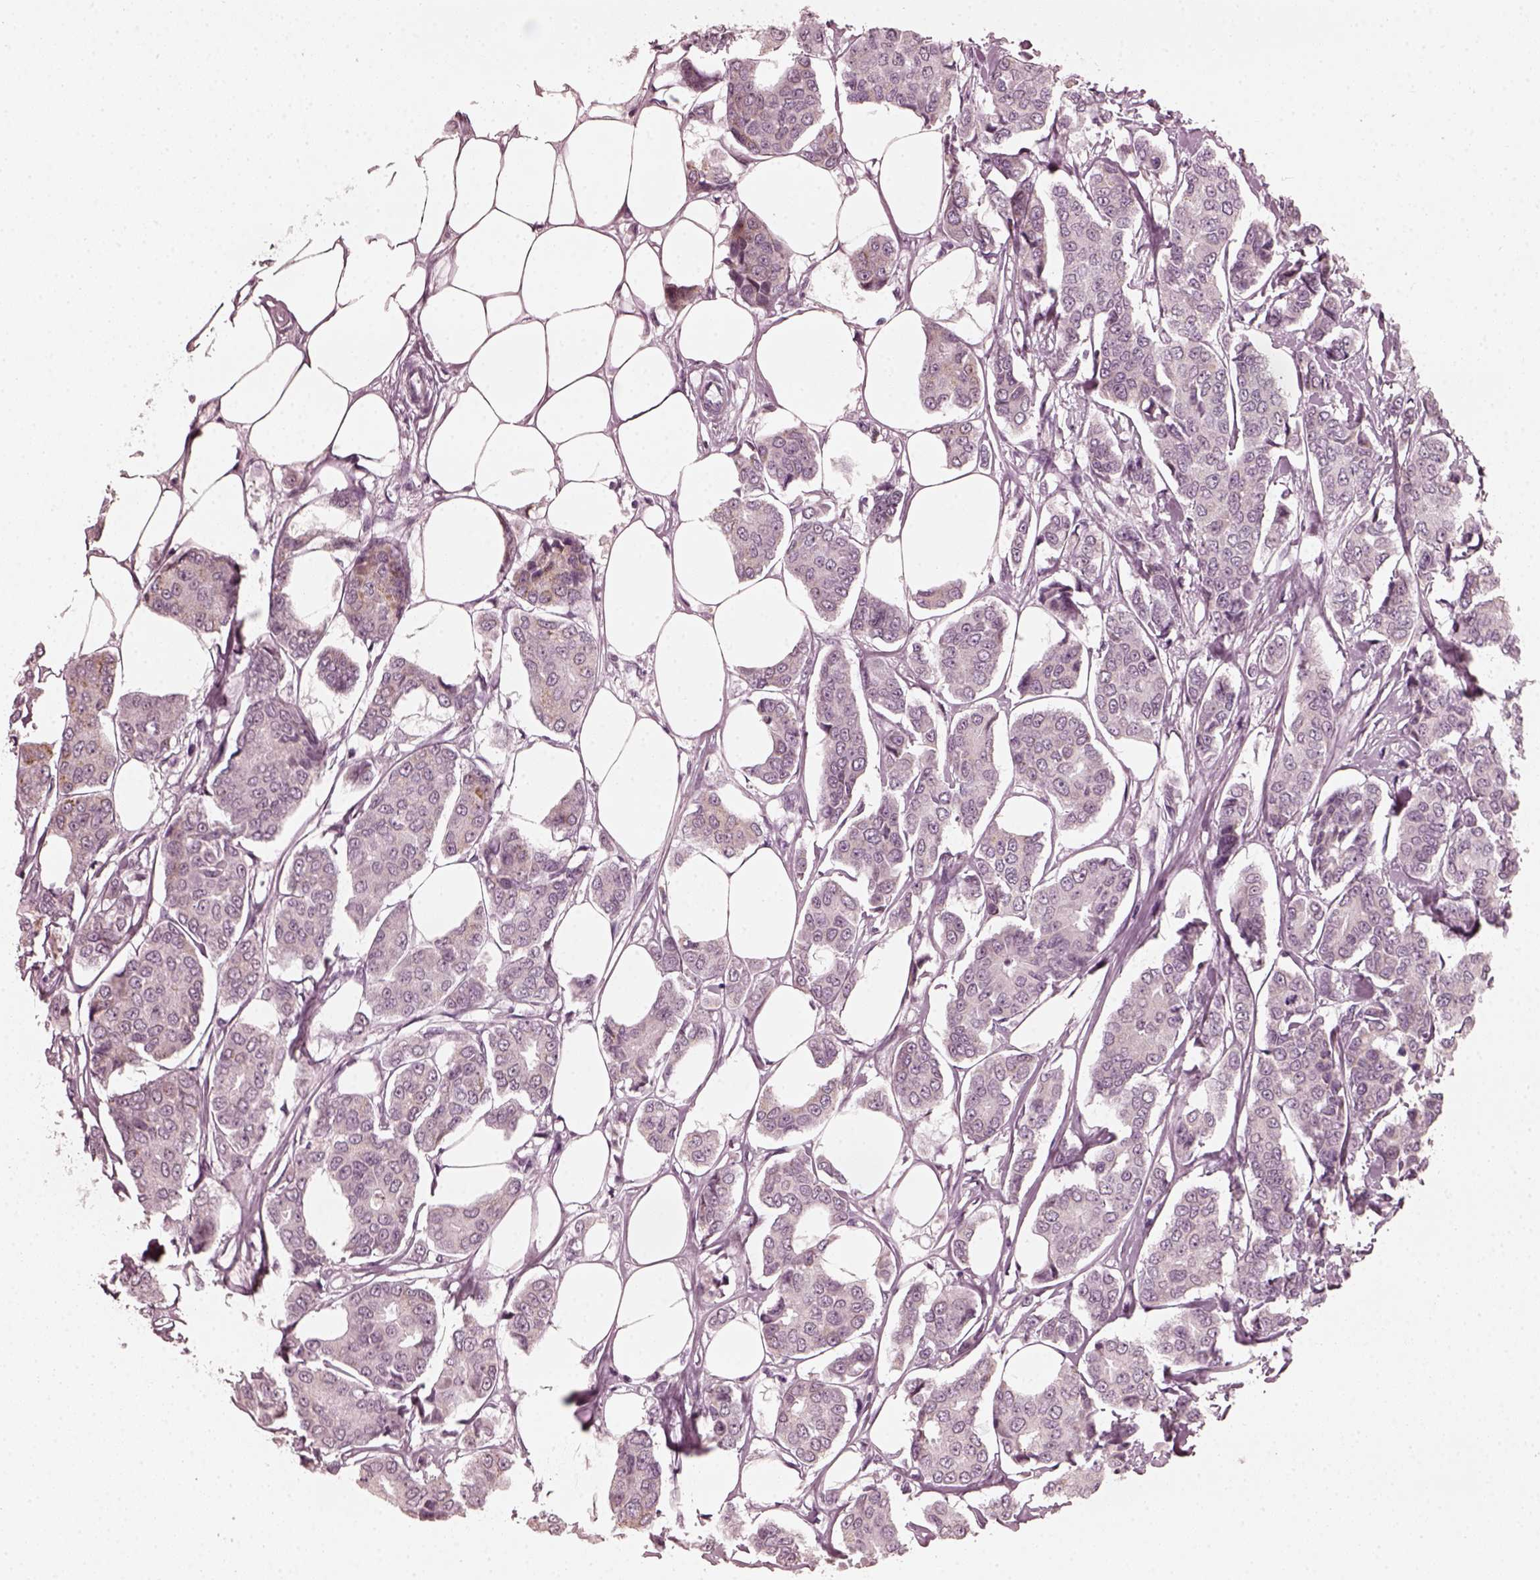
{"staining": {"intensity": "negative", "quantity": "none", "location": "none"}, "tissue": "breast cancer", "cell_type": "Tumor cells", "image_type": "cancer", "snomed": [{"axis": "morphology", "description": "Duct carcinoma"}, {"axis": "topography", "description": "Breast"}], "caption": "Human breast cancer stained for a protein using immunohistochemistry exhibits no positivity in tumor cells.", "gene": "CCDC170", "patient": {"sex": "female", "age": 94}}